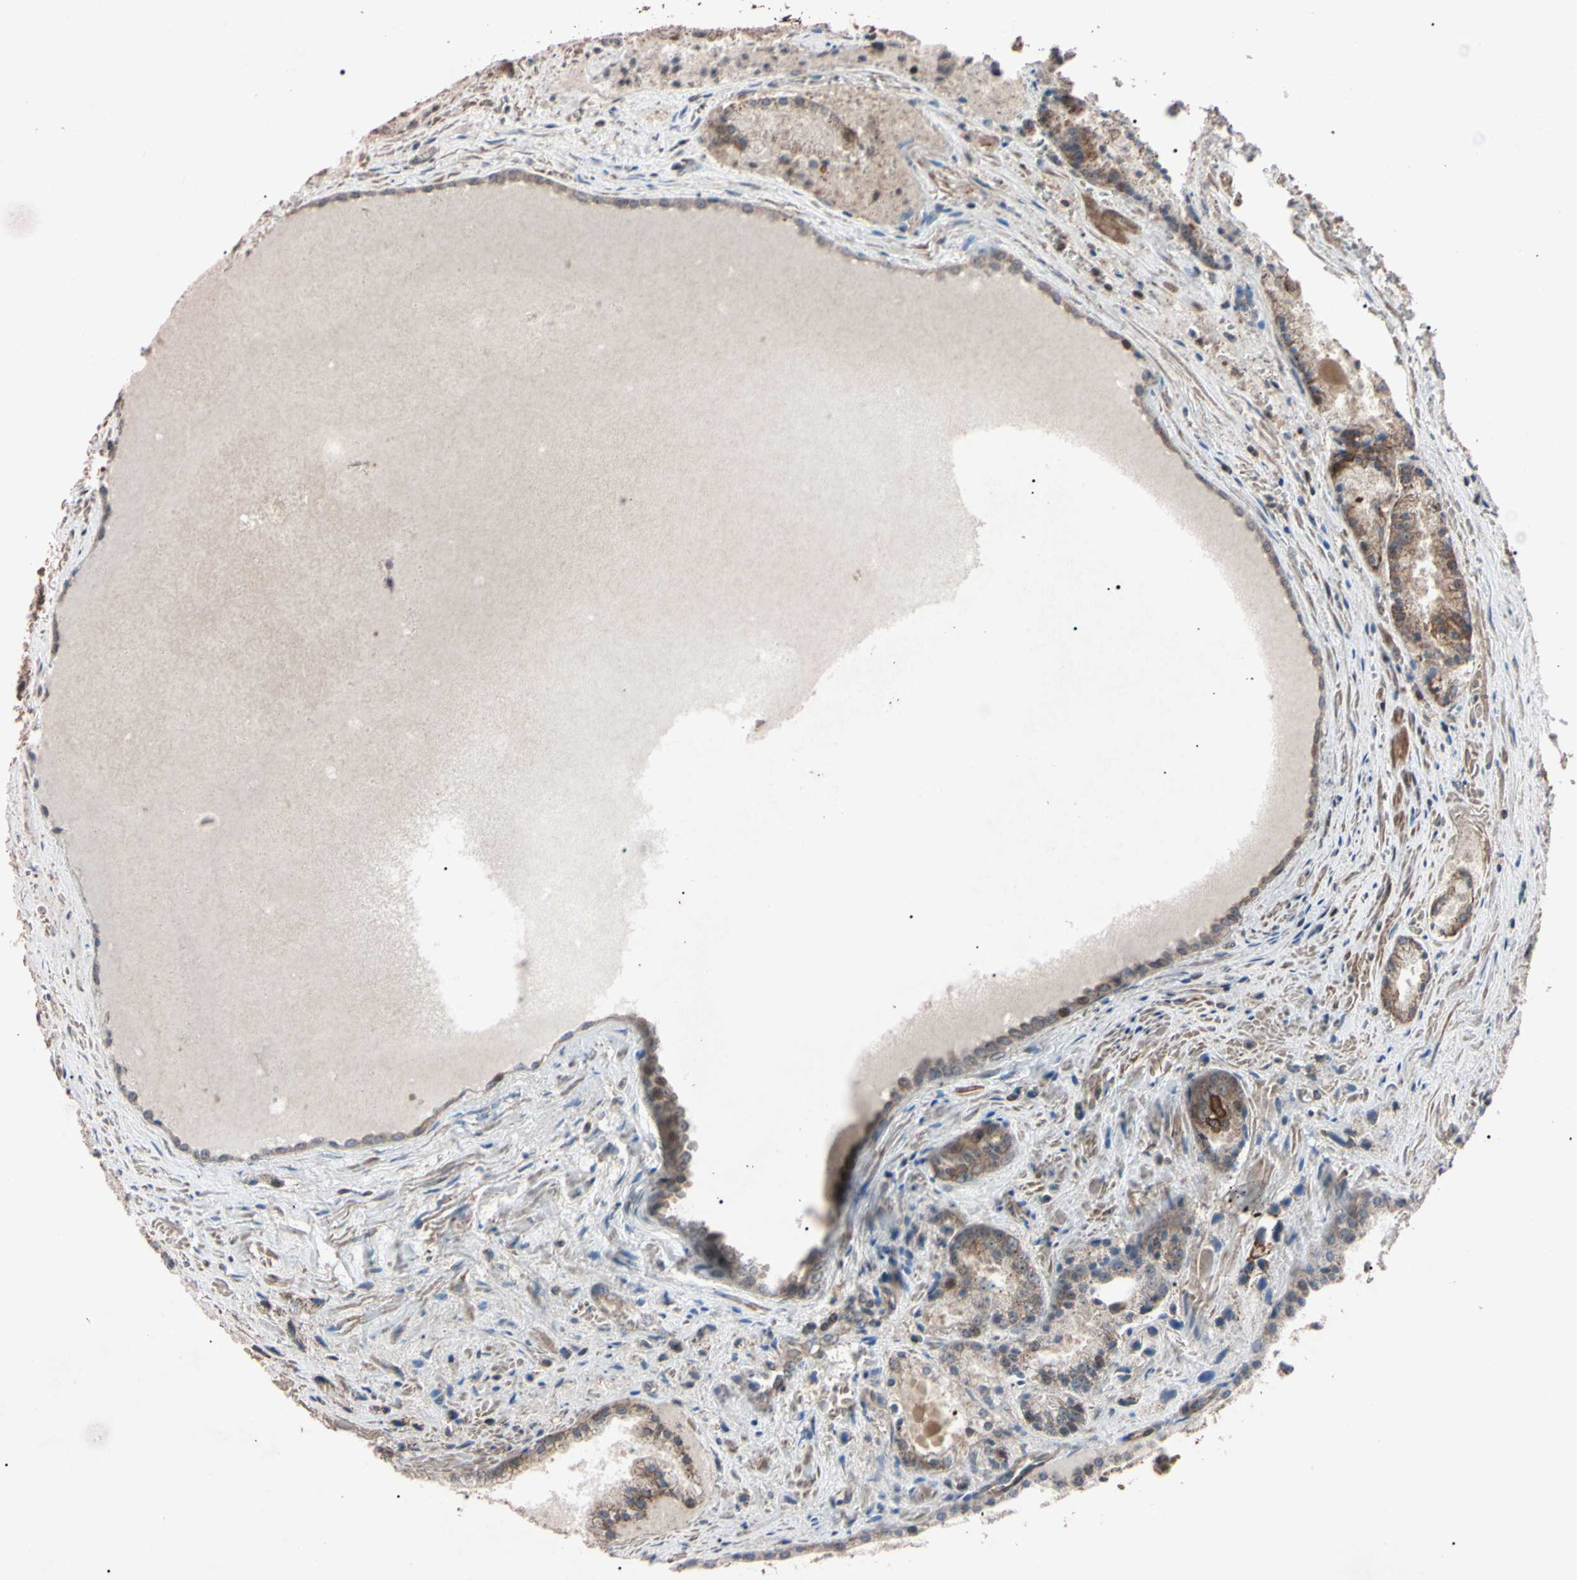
{"staining": {"intensity": "weak", "quantity": ">75%", "location": "cytoplasmic/membranous"}, "tissue": "prostate cancer", "cell_type": "Tumor cells", "image_type": "cancer", "snomed": [{"axis": "morphology", "description": "Adenocarcinoma, Low grade"}, {"axis": "topography", "description": "Prostate"}], "caption": "Tumor cells display weak cytoplasmic/membranous positivity in about >75% of cells in adenocarcinoma (low-grade) (prostate).", "gene": "TNFRSF1A", "patient": {"sex": "male", "age": 64}}